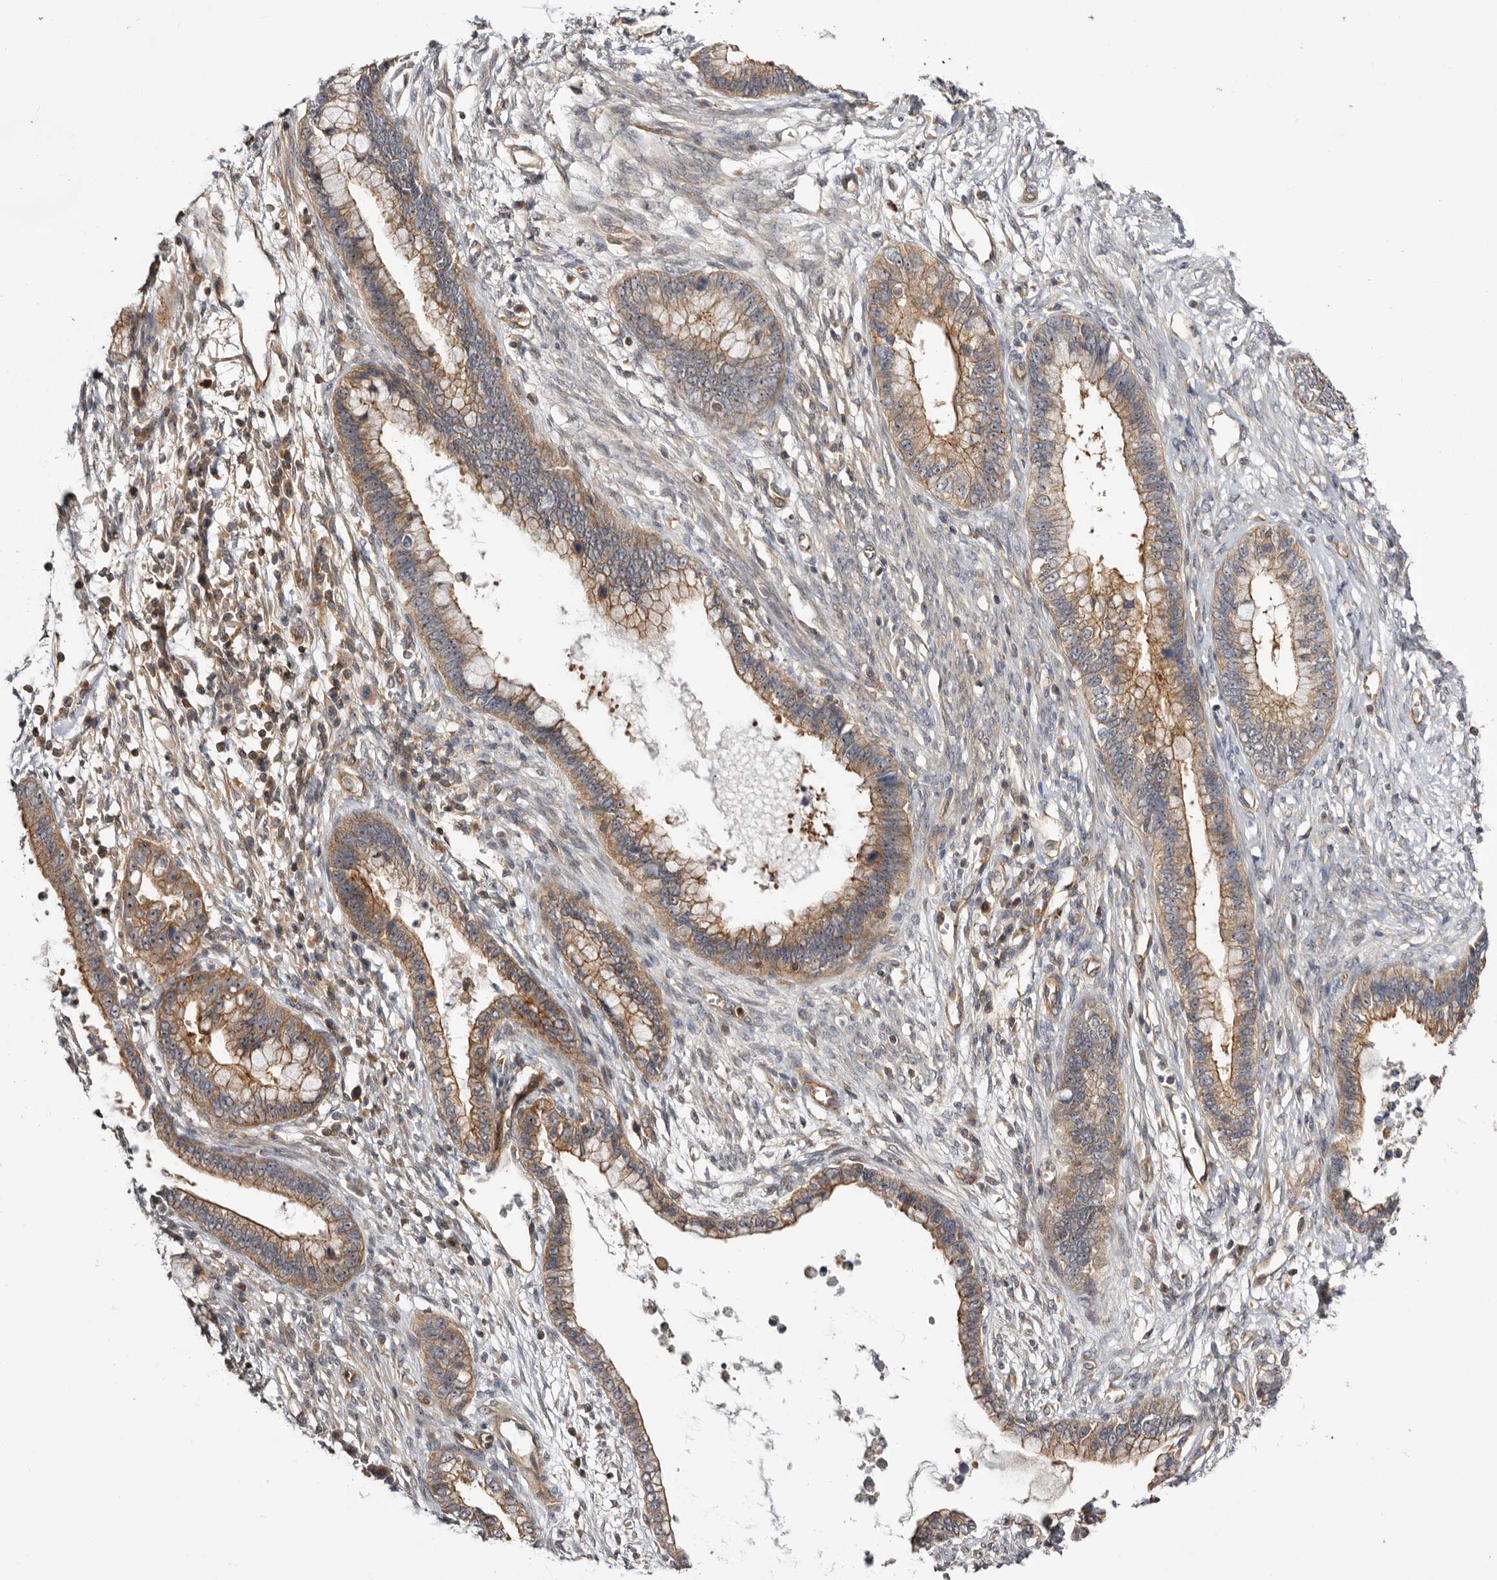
{"staining": {"intensity": "moderate", "quantity": ">75%", "location": "cytoplasmic/membranous,nuclear"}, "tissue": "cervical cancer", "cell_type": "Tumor cells", "image_type": "cancer", "snomed": [{"axis": "morphology", "description": "Adenocarcinoma, NOS"}, {"axis": "topography", "description": "Cervix"}], "caption": "Immunohistochemical staining of cervical adenocarcinoma demonstrates moderate cytoplasmic/membranous and nuclear protein staining in about >75% of tumor cells. The staining was performed using DAB (3,3'-diaminobenzidine) to visualize the protein expression in brown, while the nuclei were stained in blue with hematoxylin (Magnification: 20x).", "gene": "PANK4", "patient": {"sex": "female", "age": 44}}